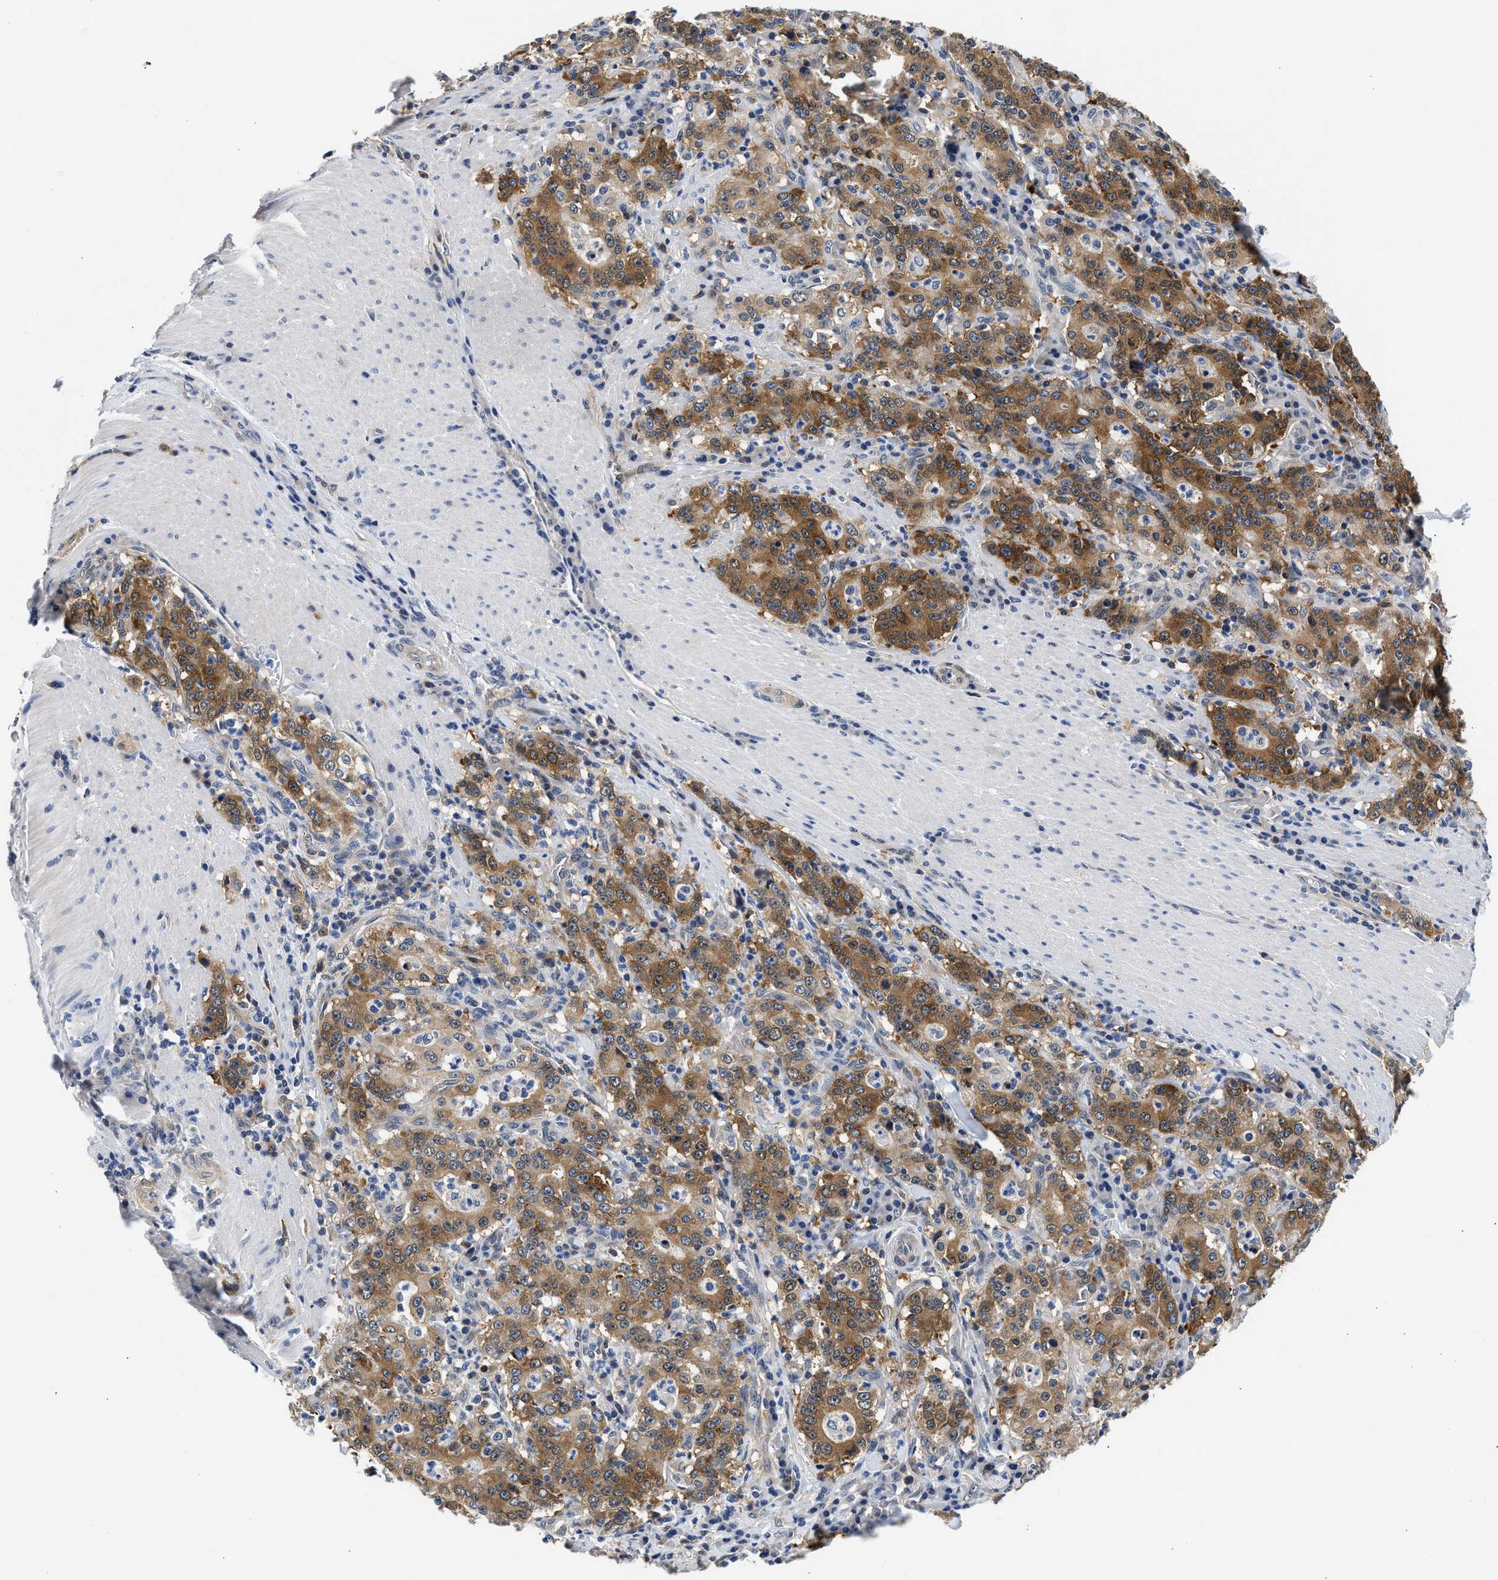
{"staining": {"intensity": "moderate", "quantity": ">75%", "location": "cytoplasmic/membranous,nuclear"}, "tissue": "stomach cancer", "cell_type": "Tumor cells", "image_type": "cancer", "snomed": [{"axis": "morphology", "description": "Normal tissue, NOS"}, {"axis": "morphology", "description": "Adenocarcinoma, NOS"}, {"axis": "topography", "description": "Stomach, upper"}, {"axis": "topography", "description": "Stomach"}], "caption": "Protein analysis of stomach cancer (adenocarcinoma) tissue demonstrates moderate cytoplasmic/membranous and nuclear staining in approximately >75% of tumor cells. (IHC, brightfield microscopy, high magnification).", "gene": "XPO5", "patient": {"sex": "male", "age": 59}}